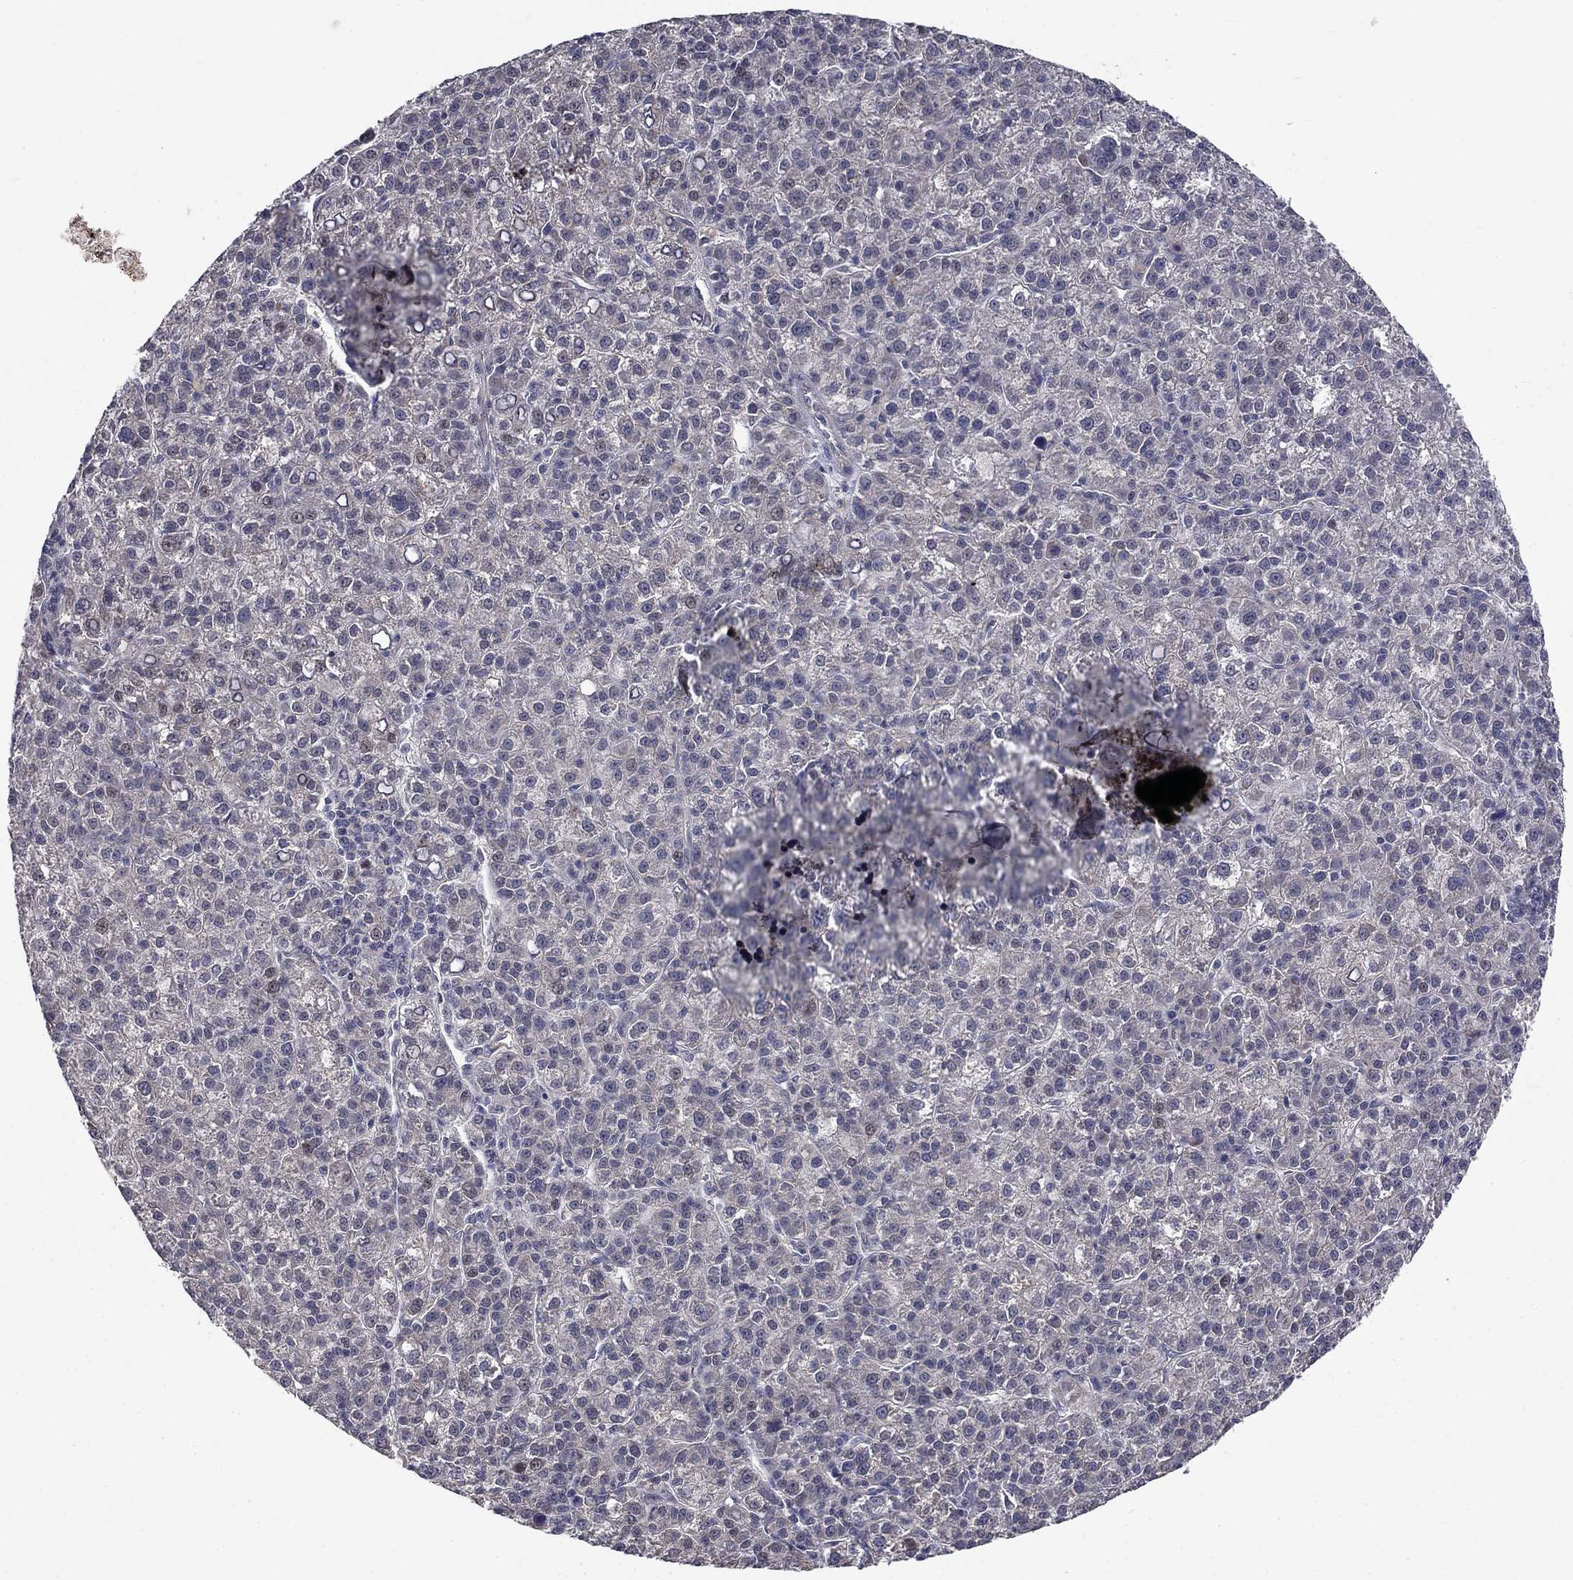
{"staining": {"intensity": "negative", "quantity": "none", "location": "none"}, "tissue": "liver cancer", "cell_type": "Tumor cells", "image_type": "cancer", "snomed": [{"axis": "morphology", "description": "Carcinoma, Hepatocellular, NOS"}, {"axis": "topography", "description": "Liver"}], "caption": "The immunohistochemistry (IHC) histopathology image has no significant positivity in tumor cells of hepatocellular carcinoma (liver) tissue.", "gene": "FAM3B", "patient": {"sex": "female", "age": 60}}